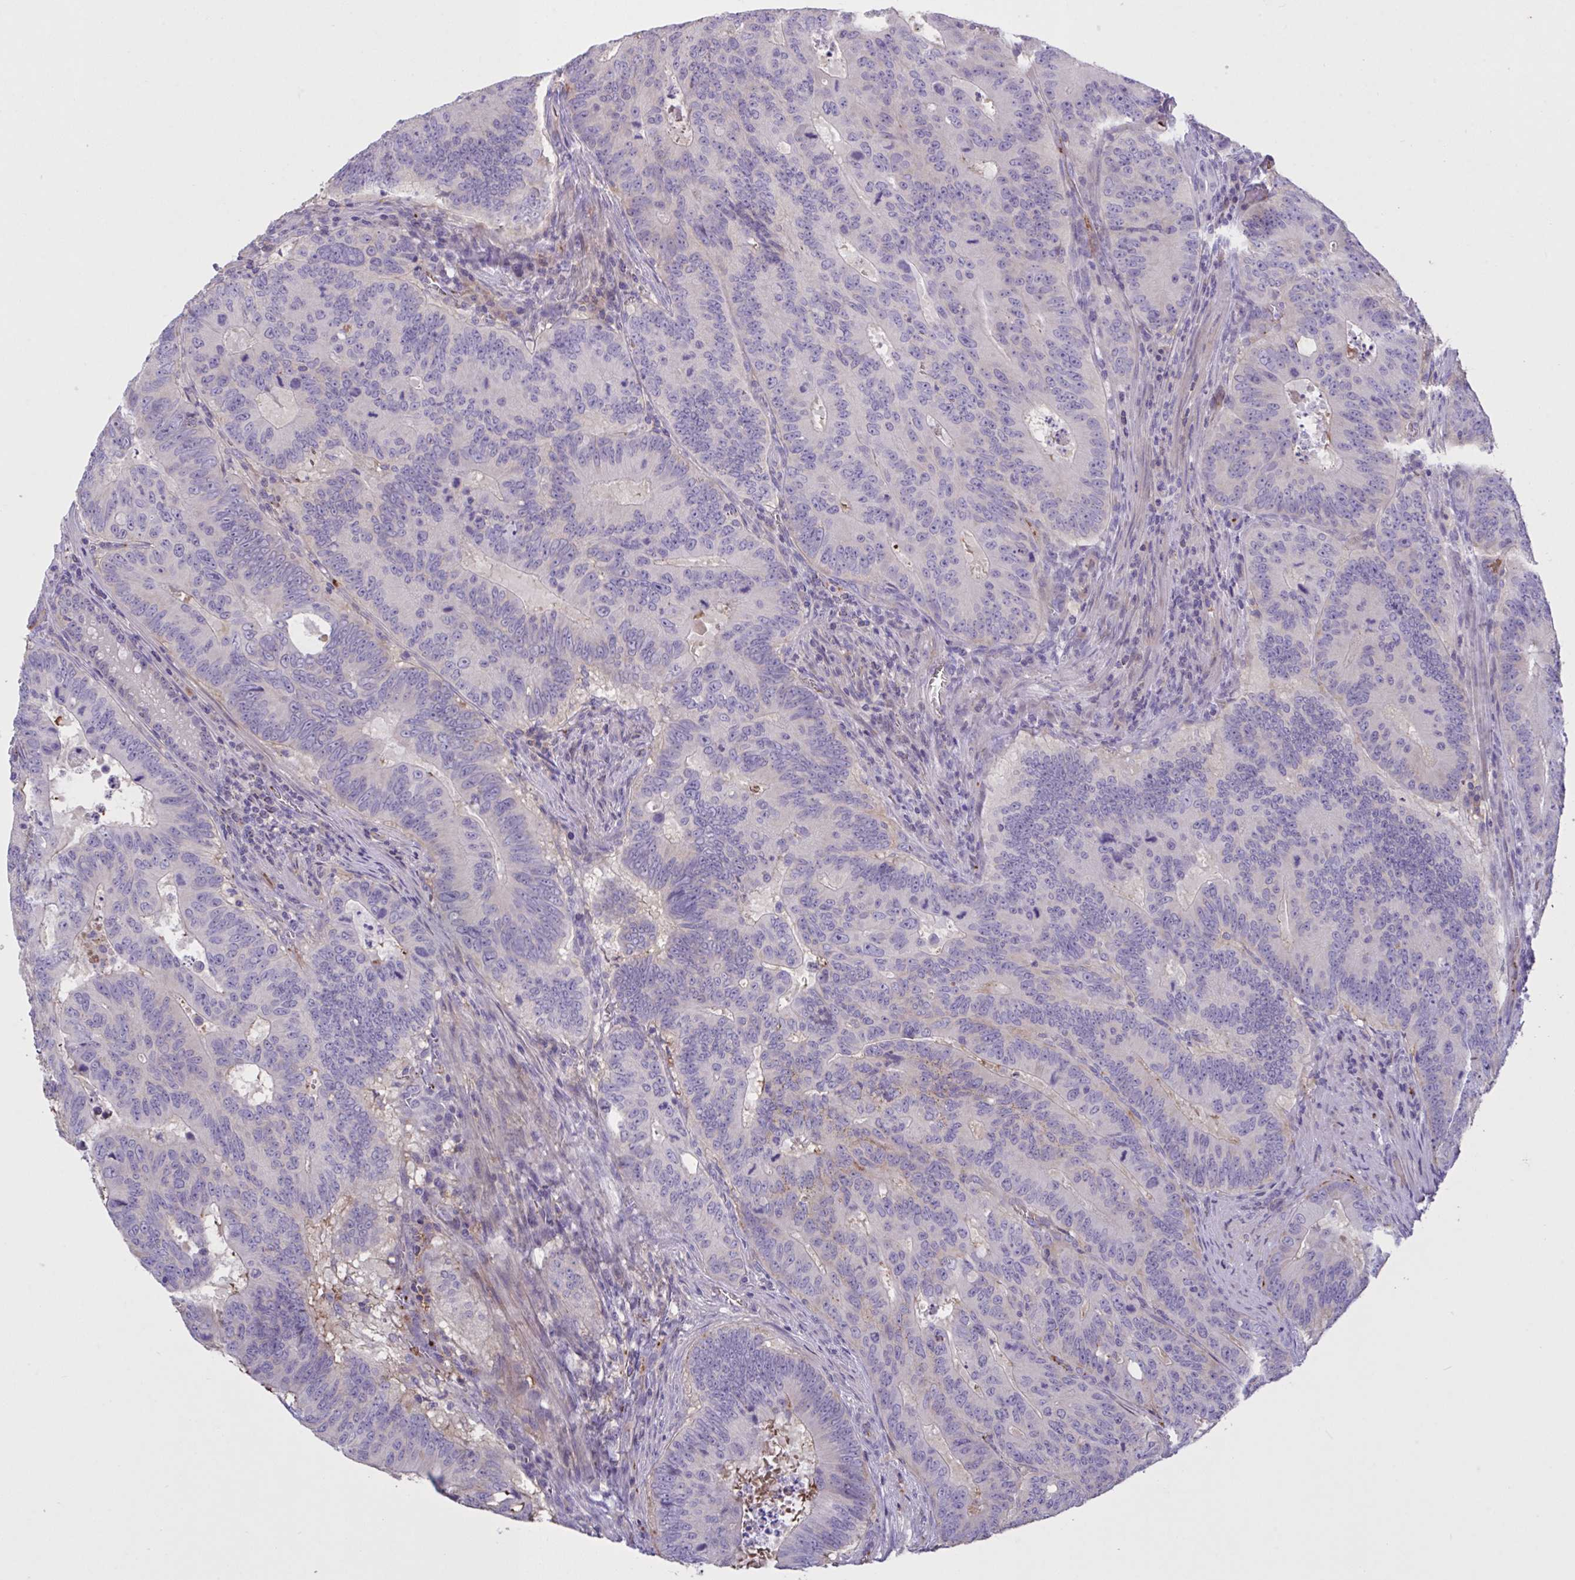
{"staining": {"intensity": "negative", "quantity": "none", "location": "none"}, "tissue": "colorectal cancer", "cell_type": "Tumor cells", "image_type": "cancer", "snomed": [{"axis": "morphology", "description": "Adenocarcinoma, NOS"}, {"axis": "topography", "description": "Colon"}], "caption": "The immunohistochemistry image has no significant expression in tumor cells of adenocarcinoma (colorectal) tissue.", "gene": "IL1R1", "patient": {"sex": "male", "age": 62}}